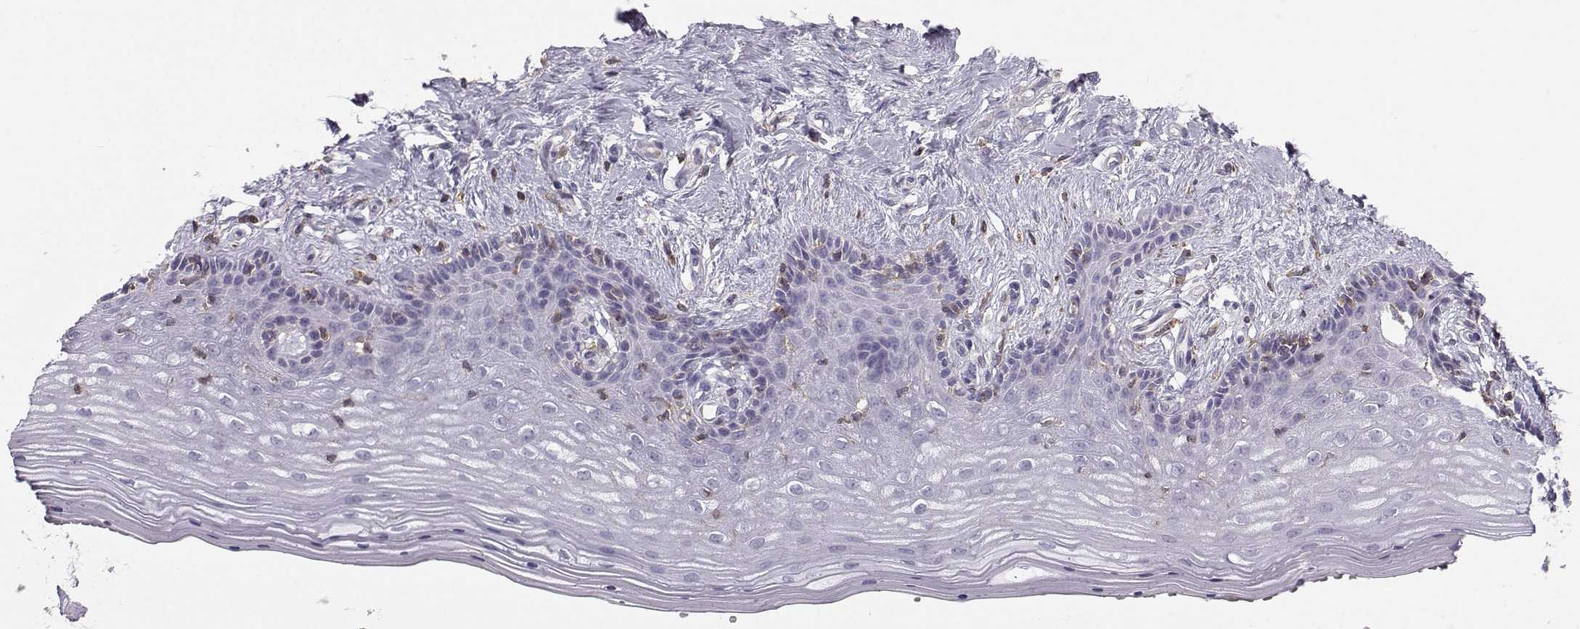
{"staining": {"intensity": "negative", "quantity": "none", "location": "none"}, "tissue": "vagina", "cell_type": "Squamous epithelial cells", "image_type": "normal", "snomed": [{"axis": "morphology", "description": "Normal tissue, NOS"}, {"axis": "topography", "description": "Vagina"}], "caption": "This is a histopathology image of immunohistochemistry (IHC) staining of unremarkable vagina, which shows no staining in squamous epithelial cells. Brightfield microscopy of IHC stained with DAB (3,3'-diaminobenzidine) (brown) and hematoxylin (blue), captured at high magnification.", "gene": "ZBTB32", "patient": {"sex": "female", "age": 45}}